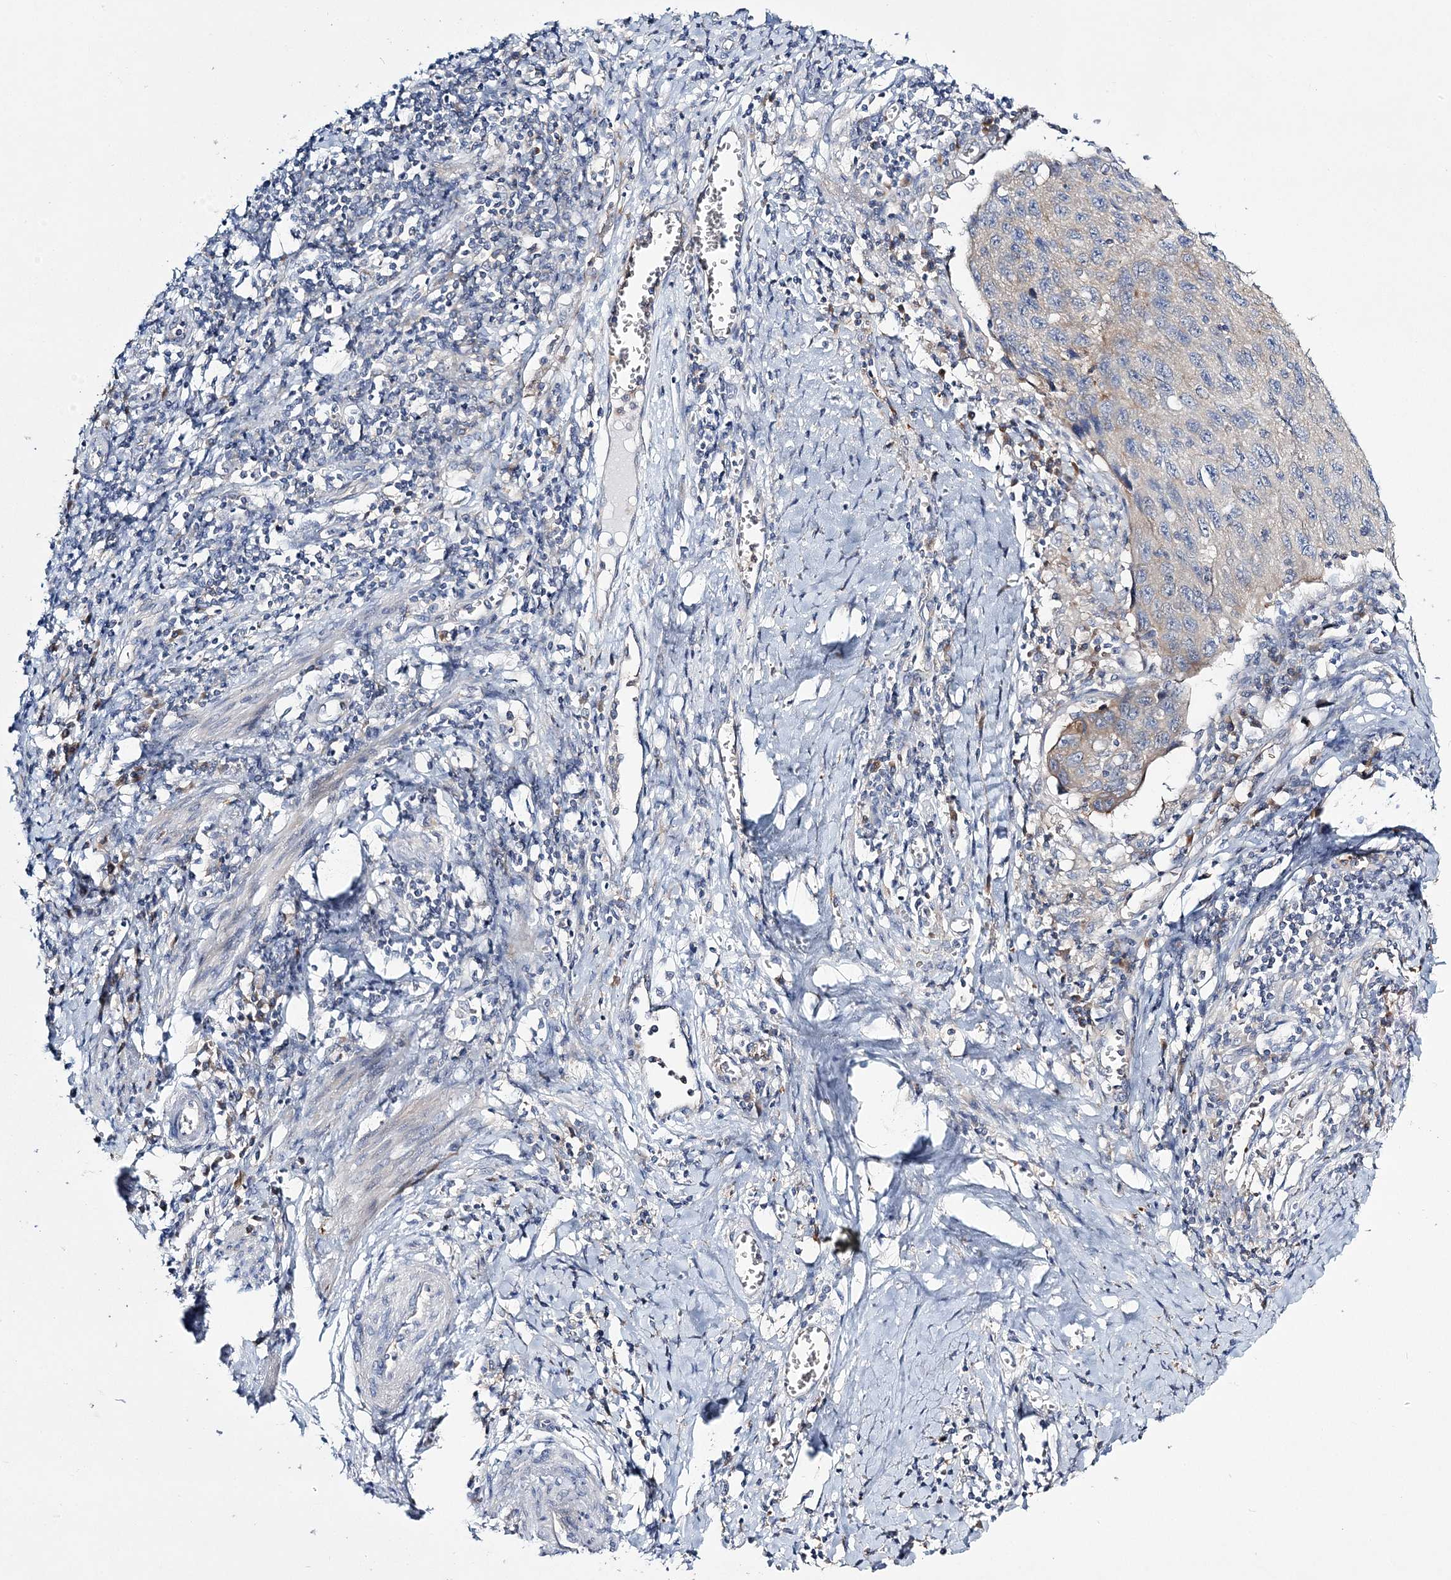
{"staining": {"intensity": "weak", "quantity": "<25%", "location": "cytoplasmic/membranous"}, "tissue": "cervical cancer", "cell_type": "Tumor cells", "image_type": "cancer", "snomed": [{"axis": "morphology", "description": "Squamous cell carcinoma, NOS"}, {"axis": "topography", "description": "Cervix"}], "caption": "The histopathology image shows no significant expression in tumor cells of squamous cell carcinoma (cervical). The staining was performed using DAB to visualize the protein expression in brown, while the nuclei were stained in blue with hematoxylin (Magnification: 20x).", "gene": "ATP11B", "patient": {"sex": "female", "age": 53}}